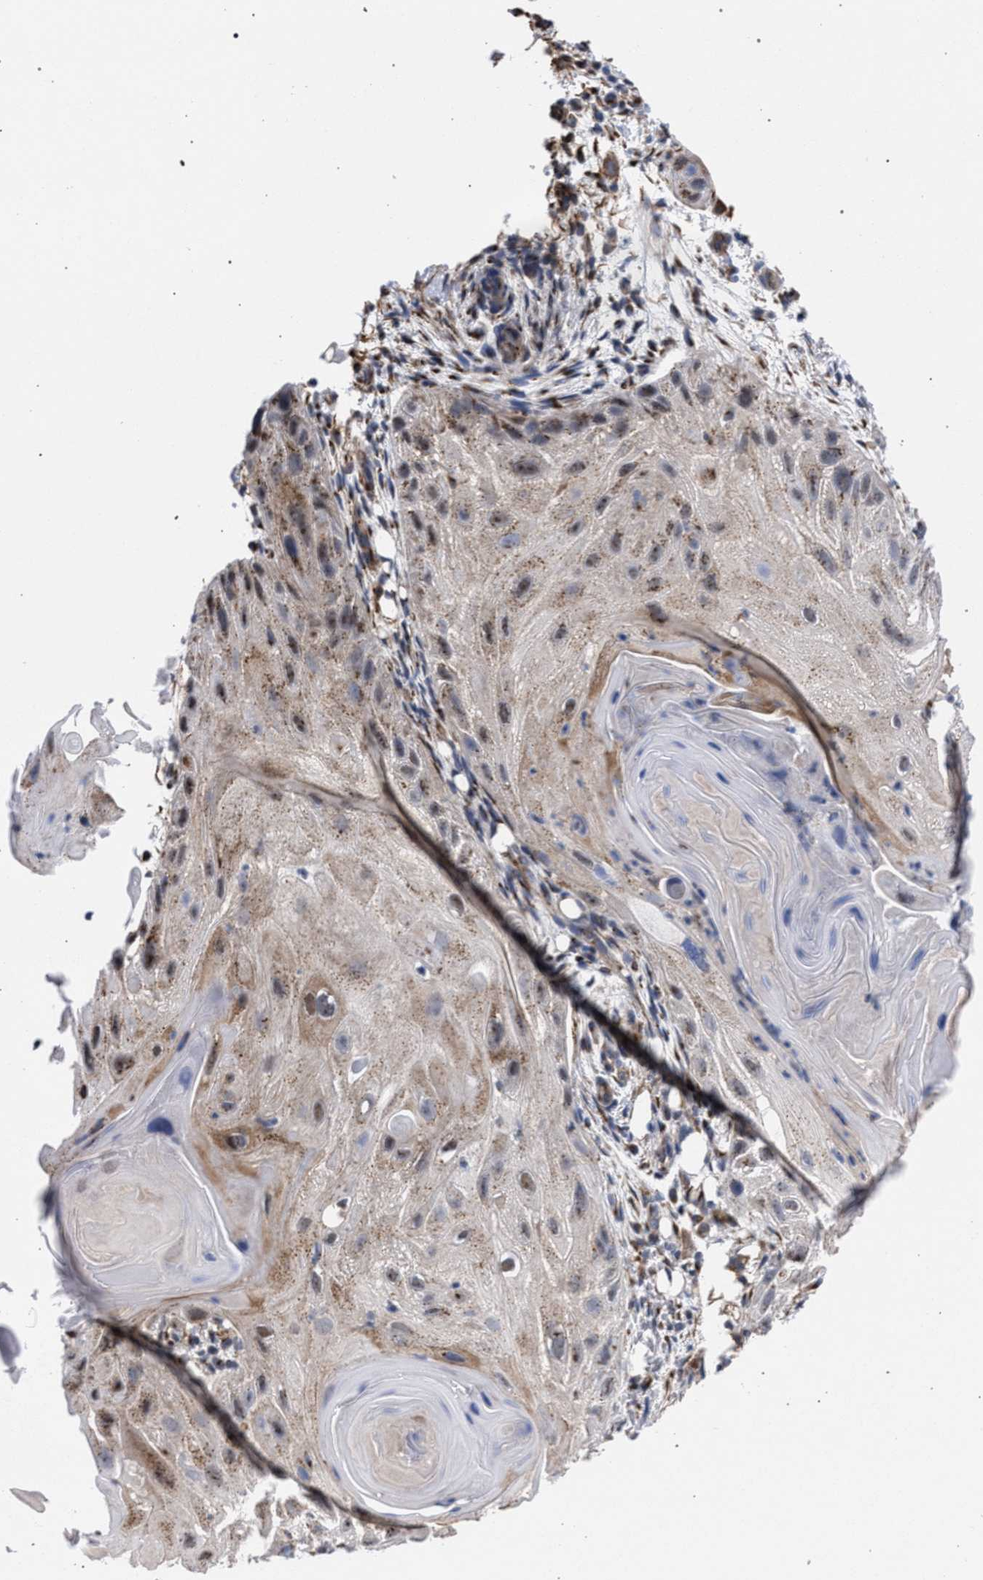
{"staining": {"intensity": "moderate", "quantity": ">75%", "location": "cytoplasmic/membranous"}, "tissue": "skin cancer", "cell_type": "Tumor cells", "image_type": "cancer", "snomed": [{"axis": "morphology", "description": "Squamous cell carcinoma, NOS"}, {"axis": "topography", "description": "Skin"}], "caption": "A micrograph of human skin cancer stained for a protein shows moderate cytoplasmic/membranous brown staining in tumor cells.", "gene": "GOLGA2", "patient": {"sex": "female", "age": 77}}